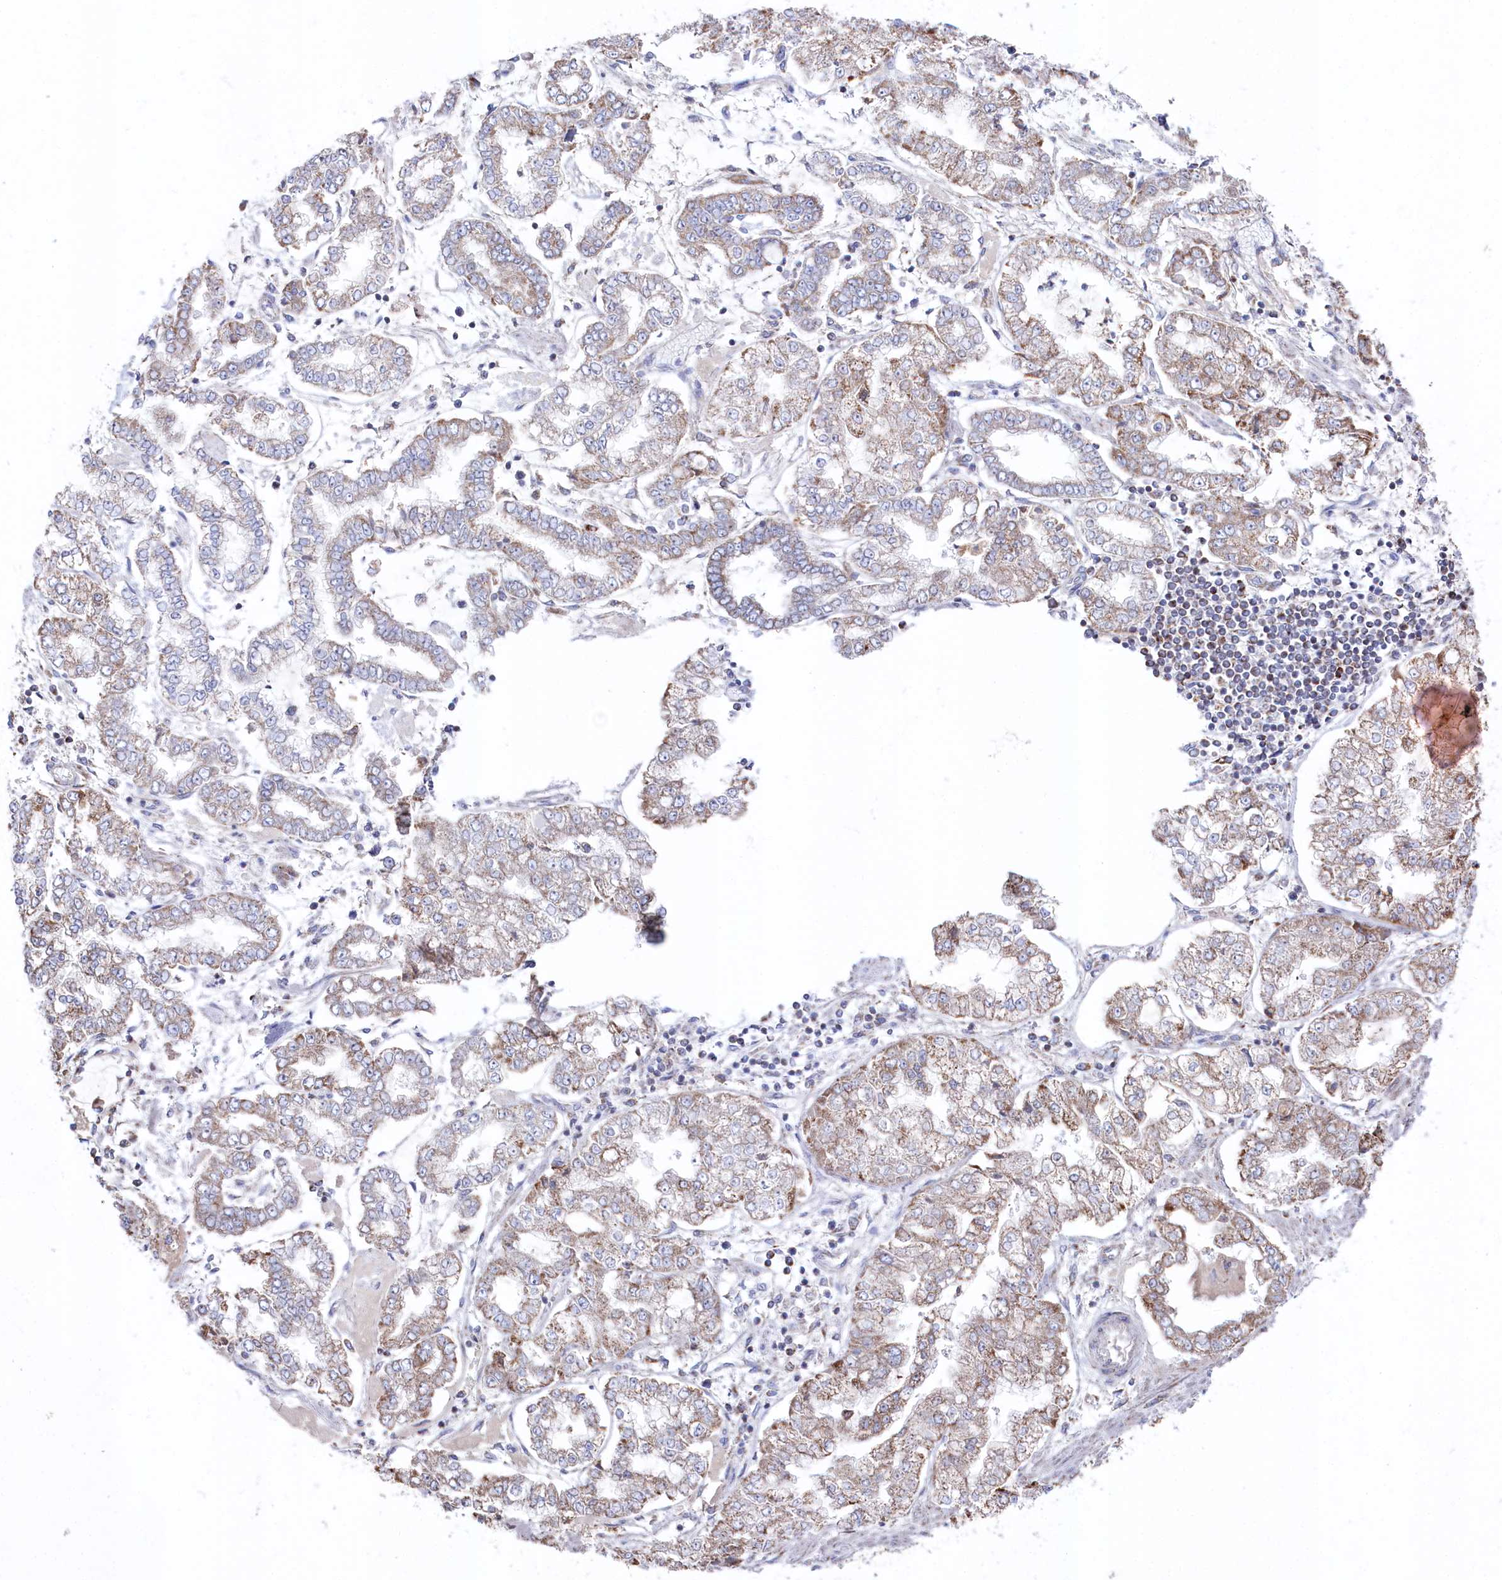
{"staining": {"intensity": "weak", "quantity": "25%-75%", "location": "cytoplasmic/membranous"}, "tissue": "stomach cancer", "cell_type": "Tumor cells", "image_type": "cancer", "snomed": [{"axis": "morphology", "description": "Adenocarcinoma, NOS"}, {"axis": "topography", "description": "Stomach"}], "caption": "Immunohistochemistry (IHC) photomicrograph of neoplastic tissue: human stomach cancer (adenocarcinoma) stained using IHC displays low levels of weak protein expression localized specifically in the cytoplasmic/membranous of tumor cells, appearing as a cytoplasmic/membranous brown color.", "gene": "GLS2", "patient": {"sex": "male", "age": 76}}